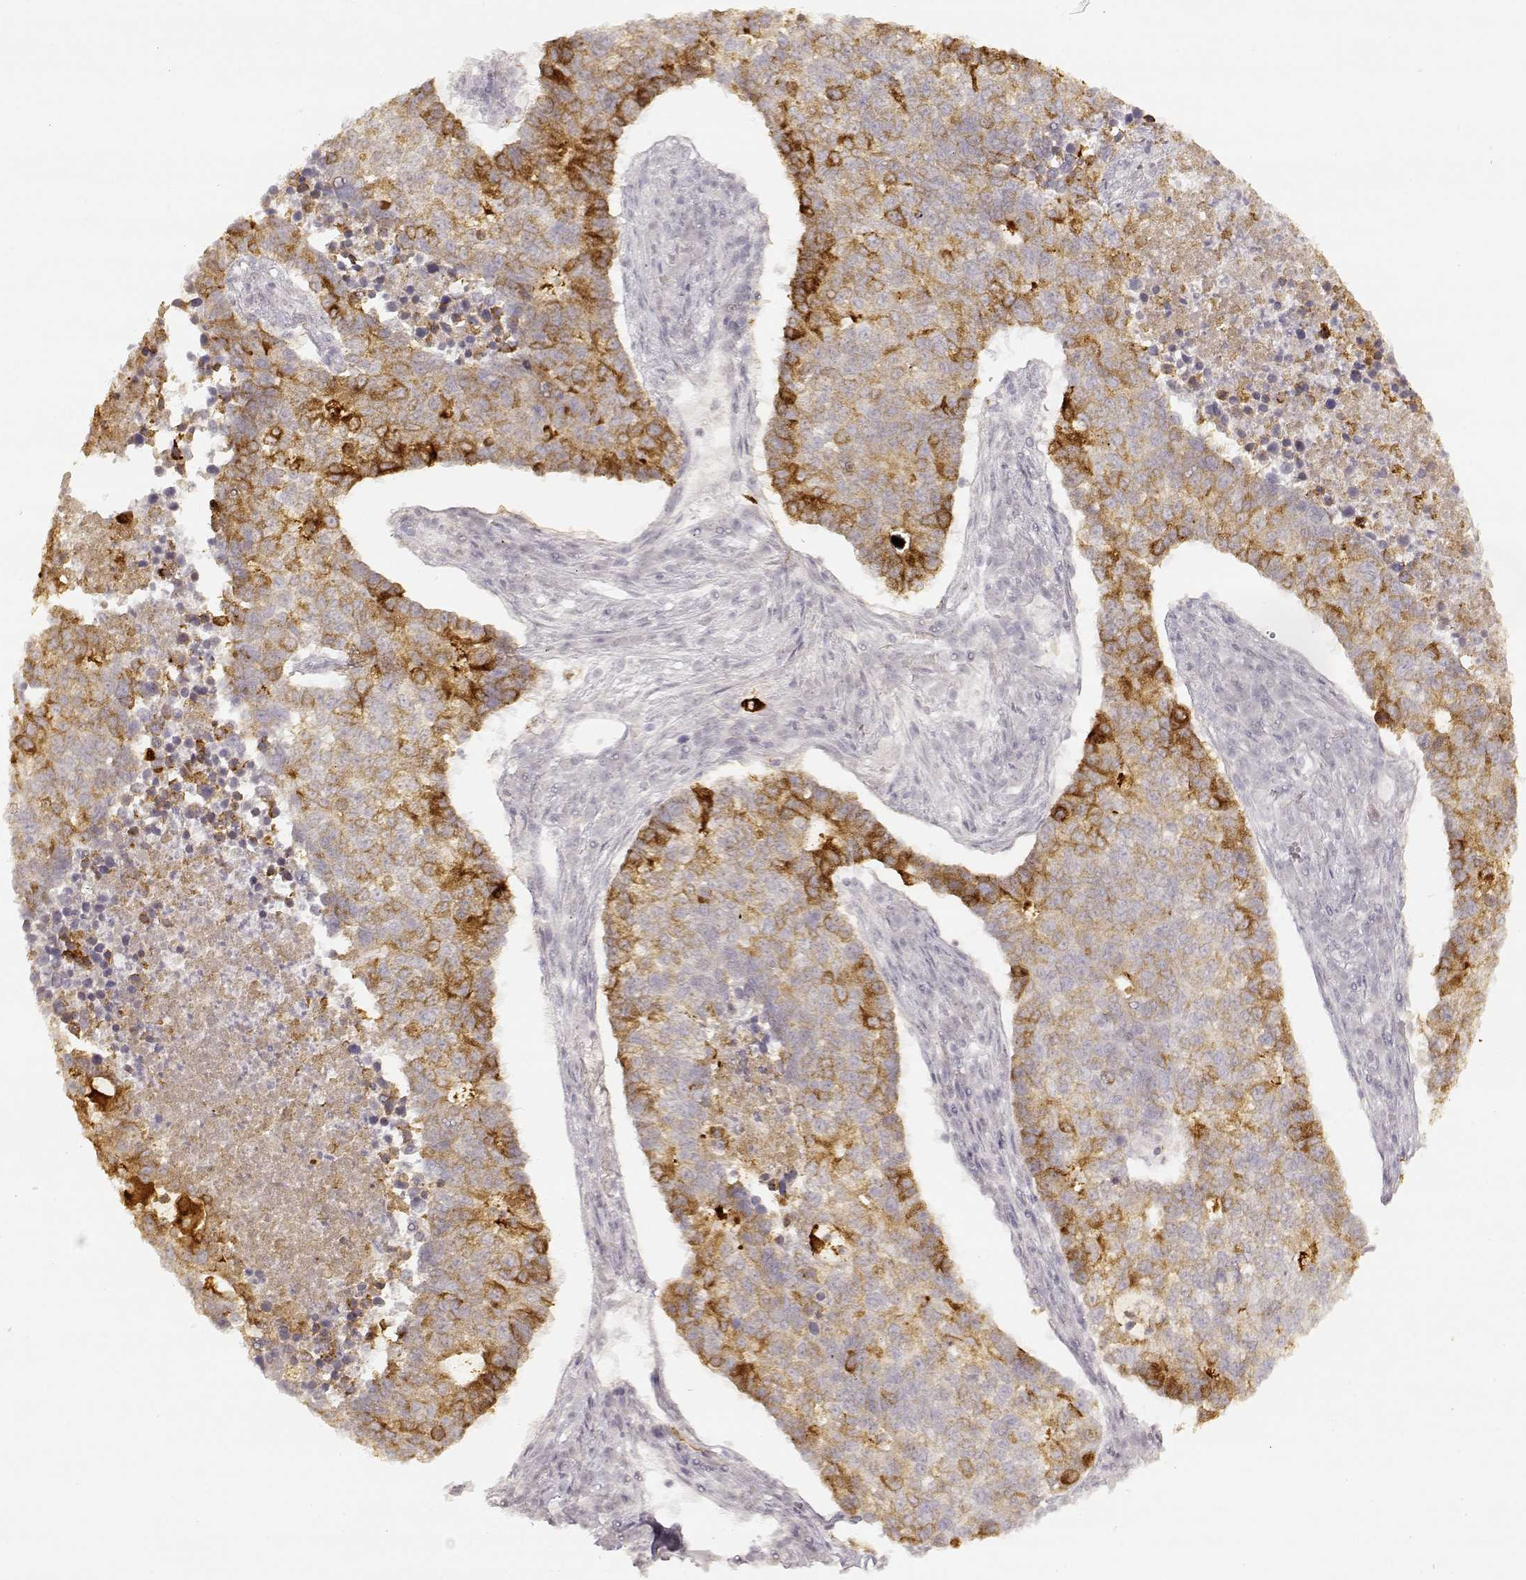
{"staining": {"intensity": "moderate", "quantity": ">75%", "location": "cytoplasmic/membranous"}, "tissue": "lung cancer", "cell_type": "Tumor cells", "image_type": "cancer", "snomed": [{"axis": "morphology", "description": "Adenocarcinoma, NOS"}, {"axis": "topography", "description": "Lung"}], "caption": "Immunohistochemistry (IHC) (DAB (3,3'-diaminobenzidine)) staining of human lung cancer (adenocarcinoma) reveals moderate cytoplasmic/membranous protein positivity in approximately >75% of tumor cells.", "gene": "LAMC2", "patient": {"sex": "male", "age": 57}}